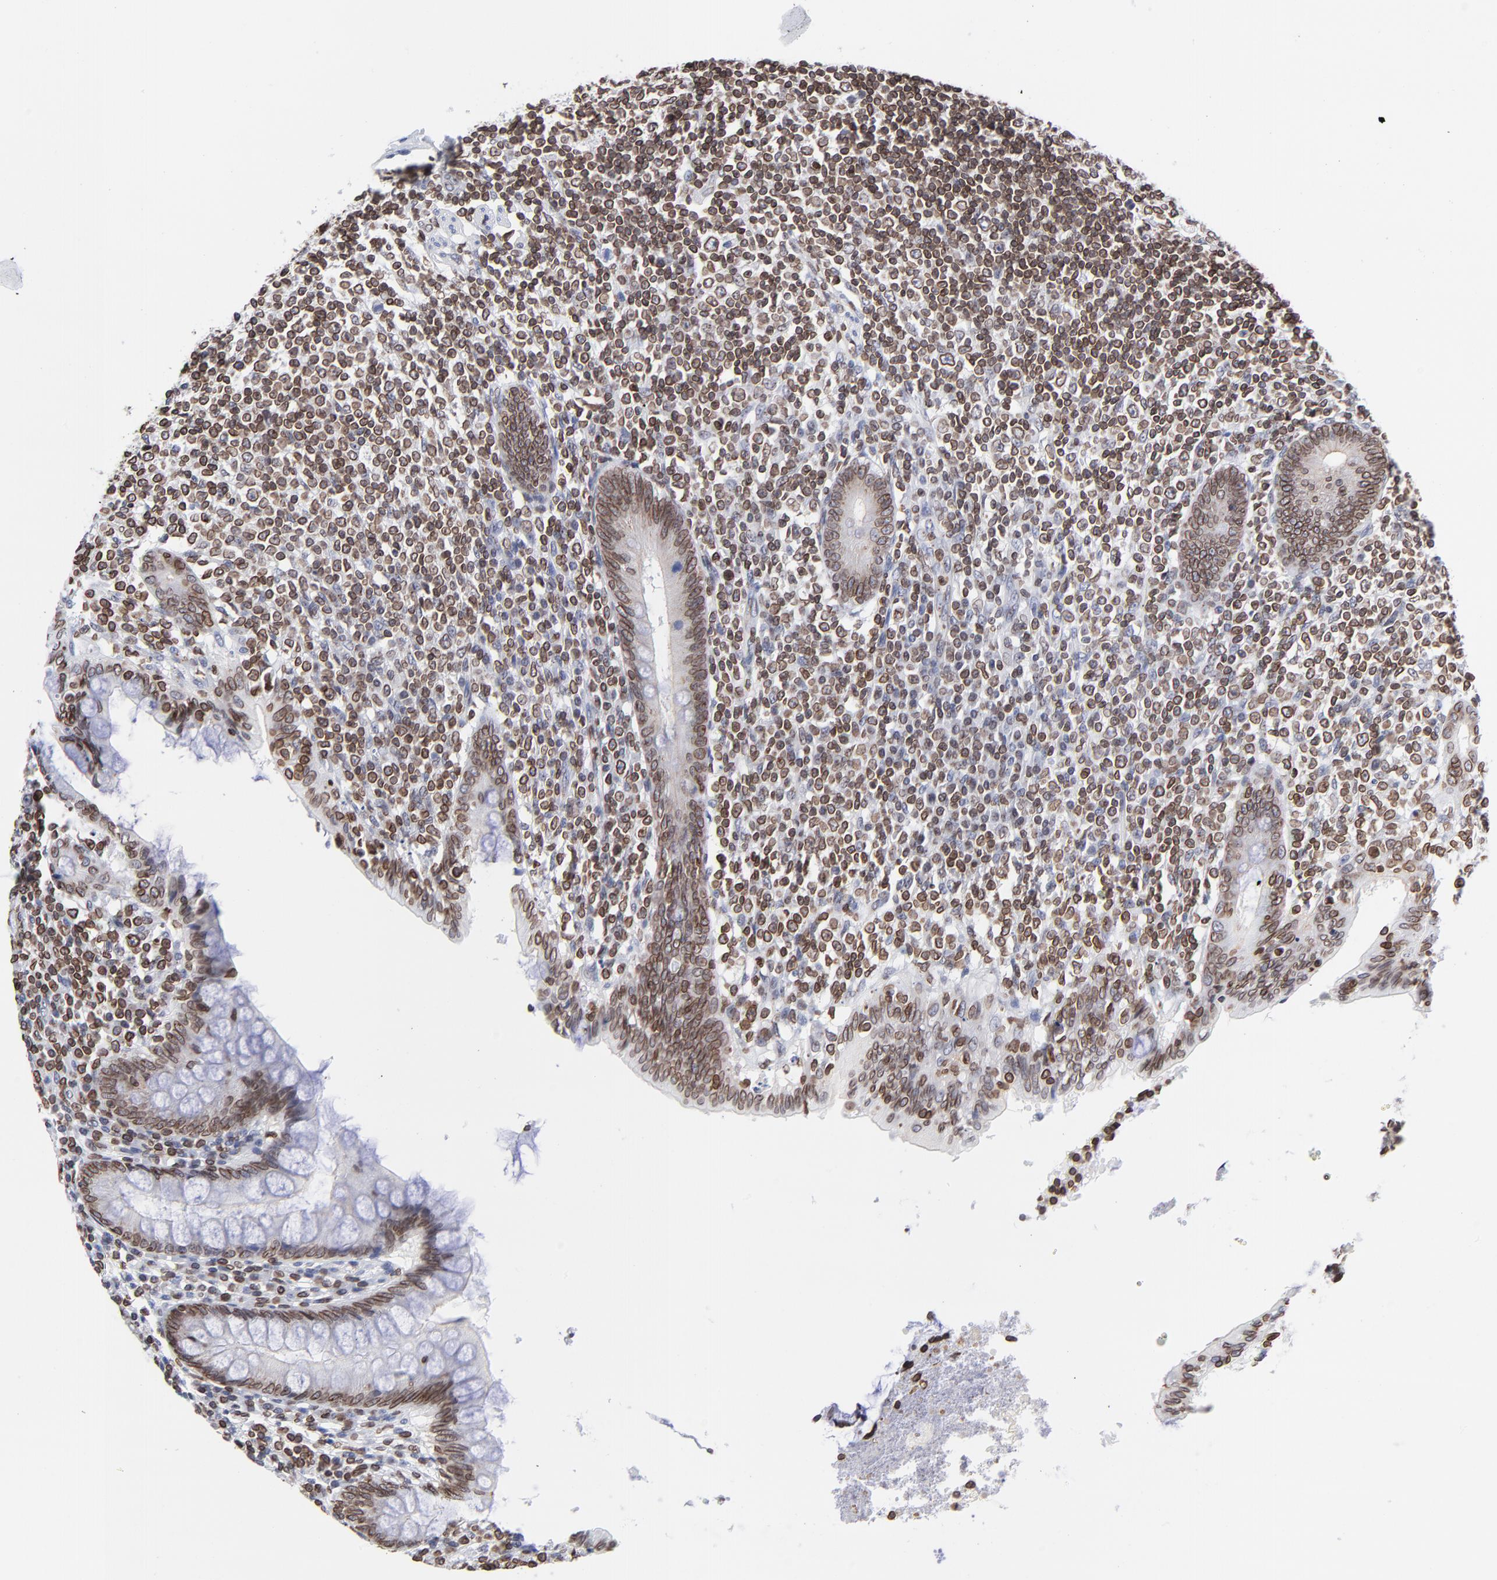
{"staining": {"intensity": "moderate", "quantity": ">75%", "location": "cytoplasmic/membranous,nuclear"}, "tissue": "appendix", "cell_type": "Glandular cells", "image_type": "normal", "snomed": [{"axis": "morphology", "description": "Normal tissue, NOS"}, {"axis": "topography", "description": "Appendix"}], "caption": "Normal appendix demonstrates moderate cytoplasmic/membranous,nuclear expression in approximately >75% of glandular cells, visualized by immunohistochemistry.", "gene": "THAP7", "patient": {"sex": "female", "age": 66}}